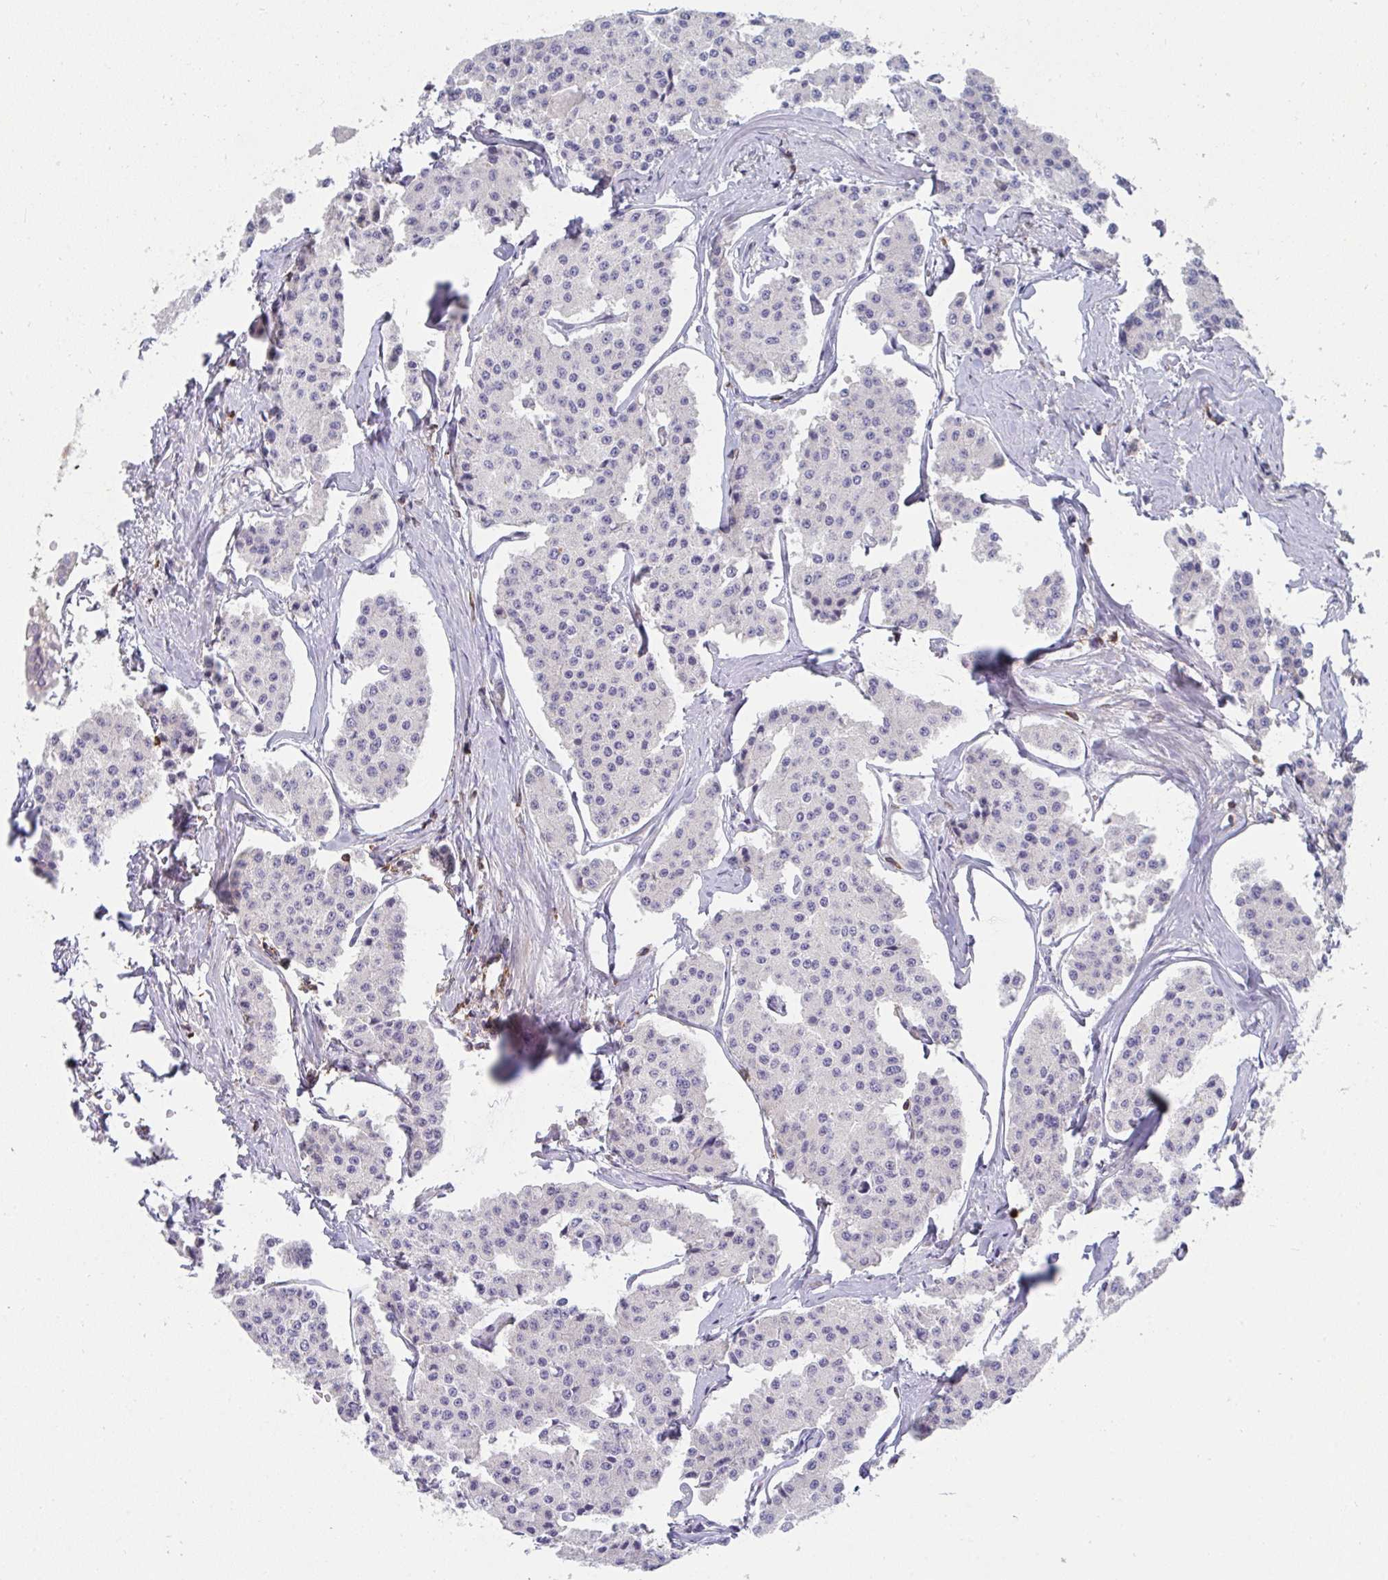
{"staining": {"intensity": "negative", "quantity": "none", "location": "none"}, "tissue": "carcinoid", "cell_type": "Tumor cells", "image_type": "cancer", "snomed": [{"axis": "morphology", "description": "Carcinoid, malignant, NOS"}, {"axis": "topography", "description": "Small intestine"}], "caption": "Protein analysis of carcinoid (malignant) shows no significant positivity in tumor cells.", "gene": "CSF3R", "patient": {"sex": "female", "age": 65}}